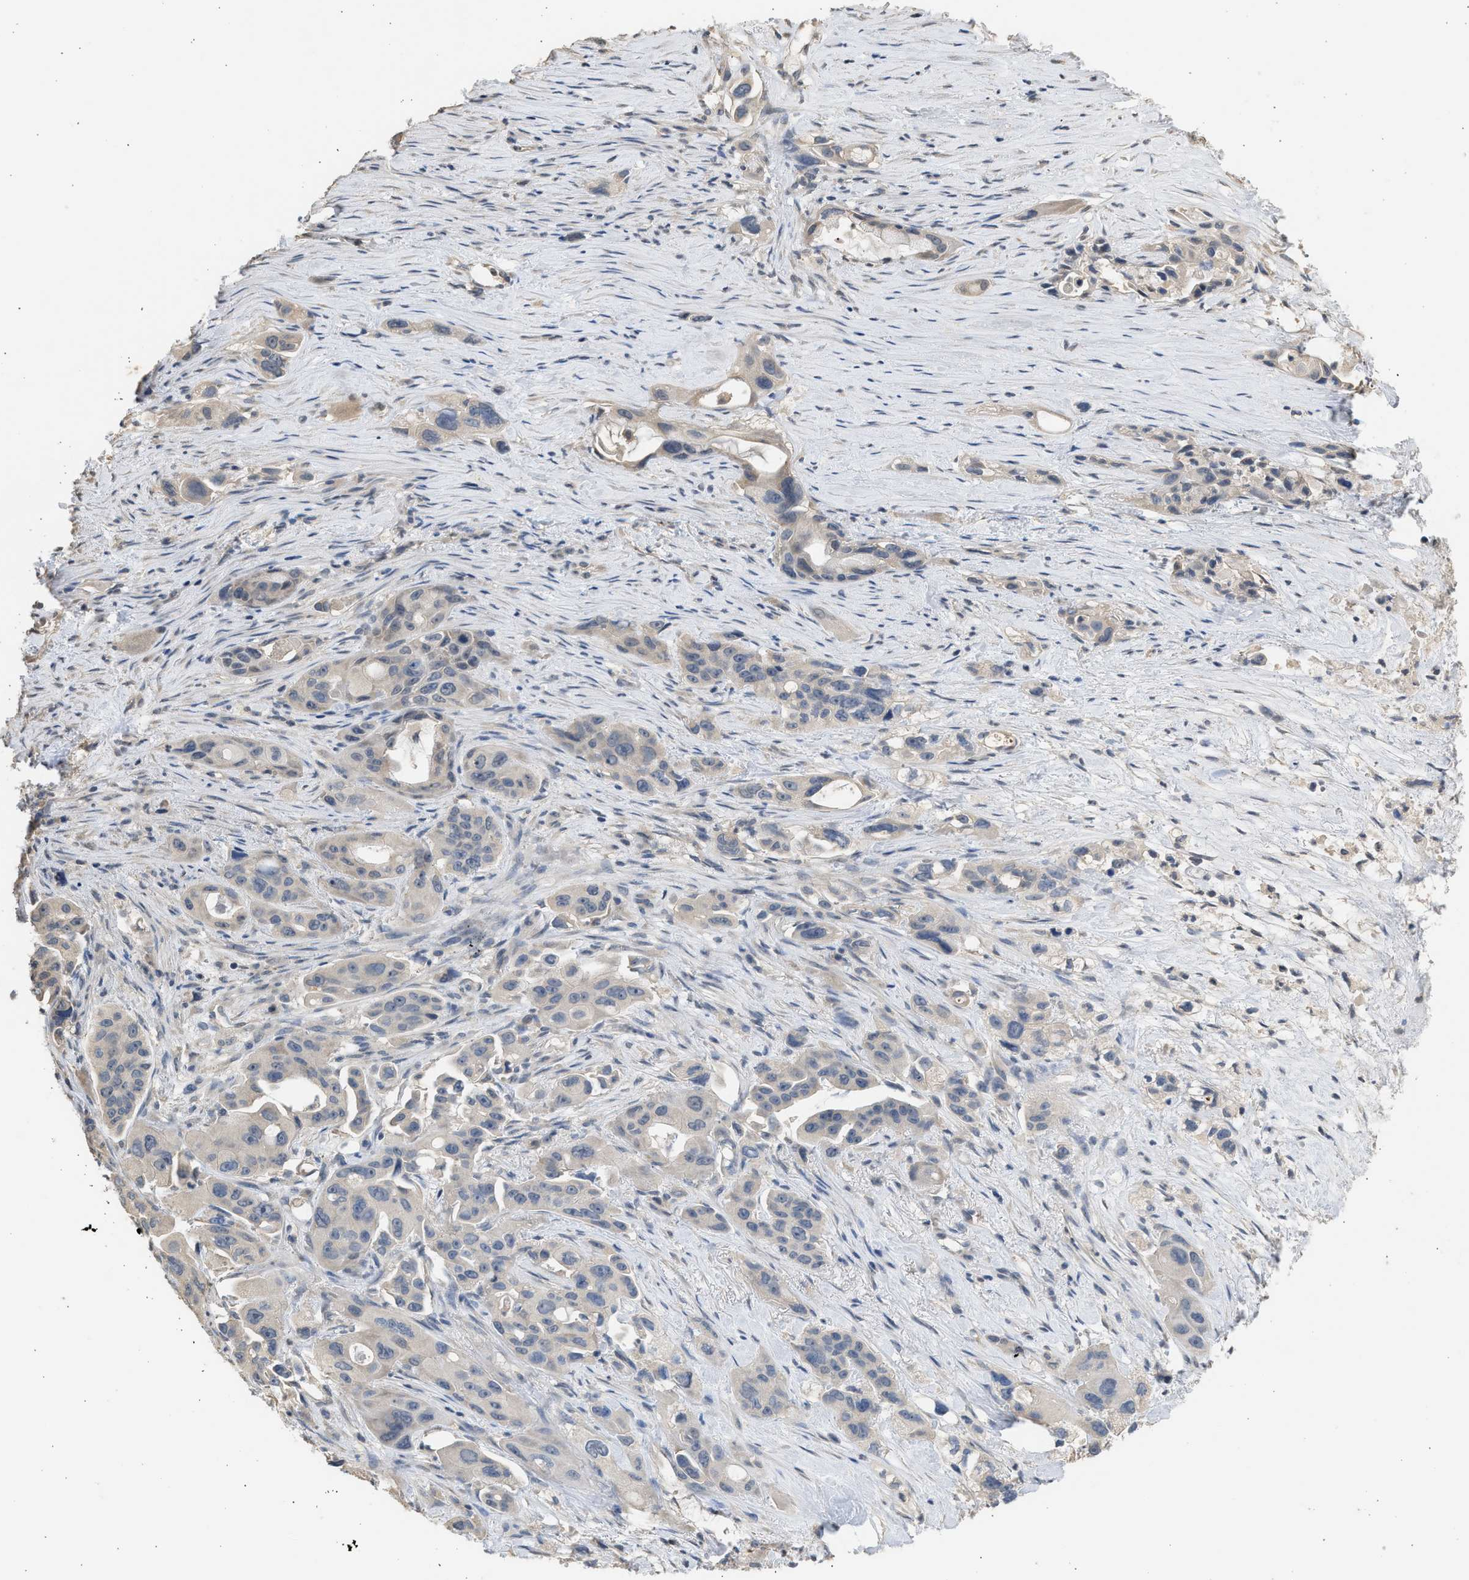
{"staining": {"intensity": "weak", "quantity": "25%-75%", "location": "cytoplasmic/membranous"}, "tissue": "pancreatic cancer", "cell_type": "Tumor cells", "image_type": "cancer", "snomed": [{"axis": "morphology", "description": "Adenocarcinoma, NOS"}, {"axis": "topography", "description": "Pancreas"}], "caption": "This image demonstrates adenocarcinoma (pancreatic) stained with immunohistochemistry (IHC) to label a protein in brown. The cytoplasmic/membranous of tumor cells show weak positivity for the protein. Nuclei are counter-stained blue.", "gene": "SULT2A1", "patient": {"sex": "male", "age": 53}}